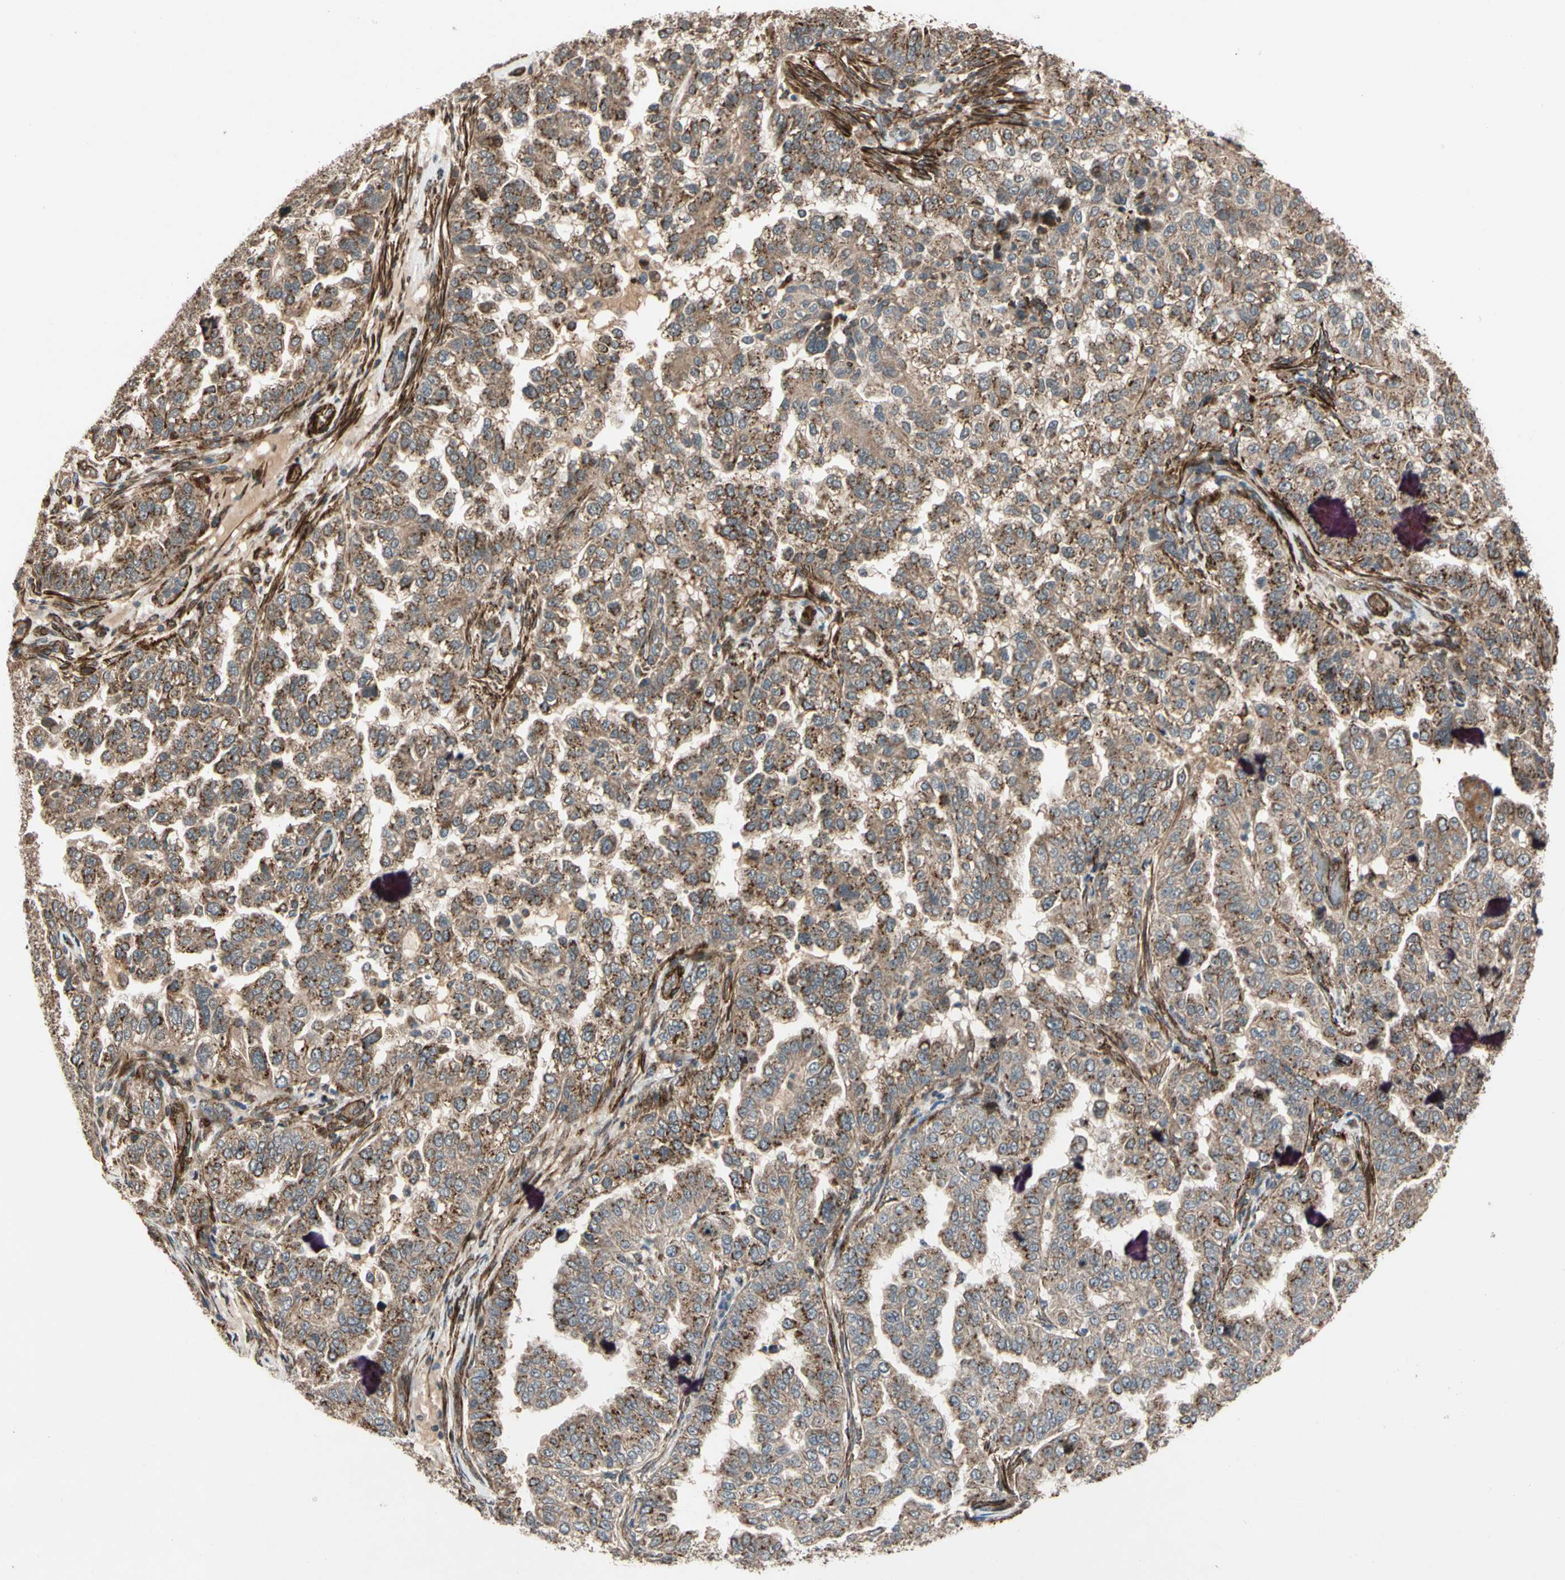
{"staining": {"intensity": "moderate", "quantity": ">75%", "location": "cytoplasmic/membranous"}, "tissue": "endometrial cancer", "cell_type": "Tumor cells", "image_type": "cancer", "snomed": [{"axis": "morphology", "description": "Adenocarcinoma, NOS"}, {"axis": "topography", "description": "Endometrium"}], "caption": "This histopathology image shows endometrial adenocarcinoma stained with immunohistochemistry to label a protein in brown. The cytoplasmic/membranous of tumor cells show moderate positivity for the protein. Nuclei are counter-stained blue.", "gene": "GCK", "patient": {"sex": "female", "age": 85}}